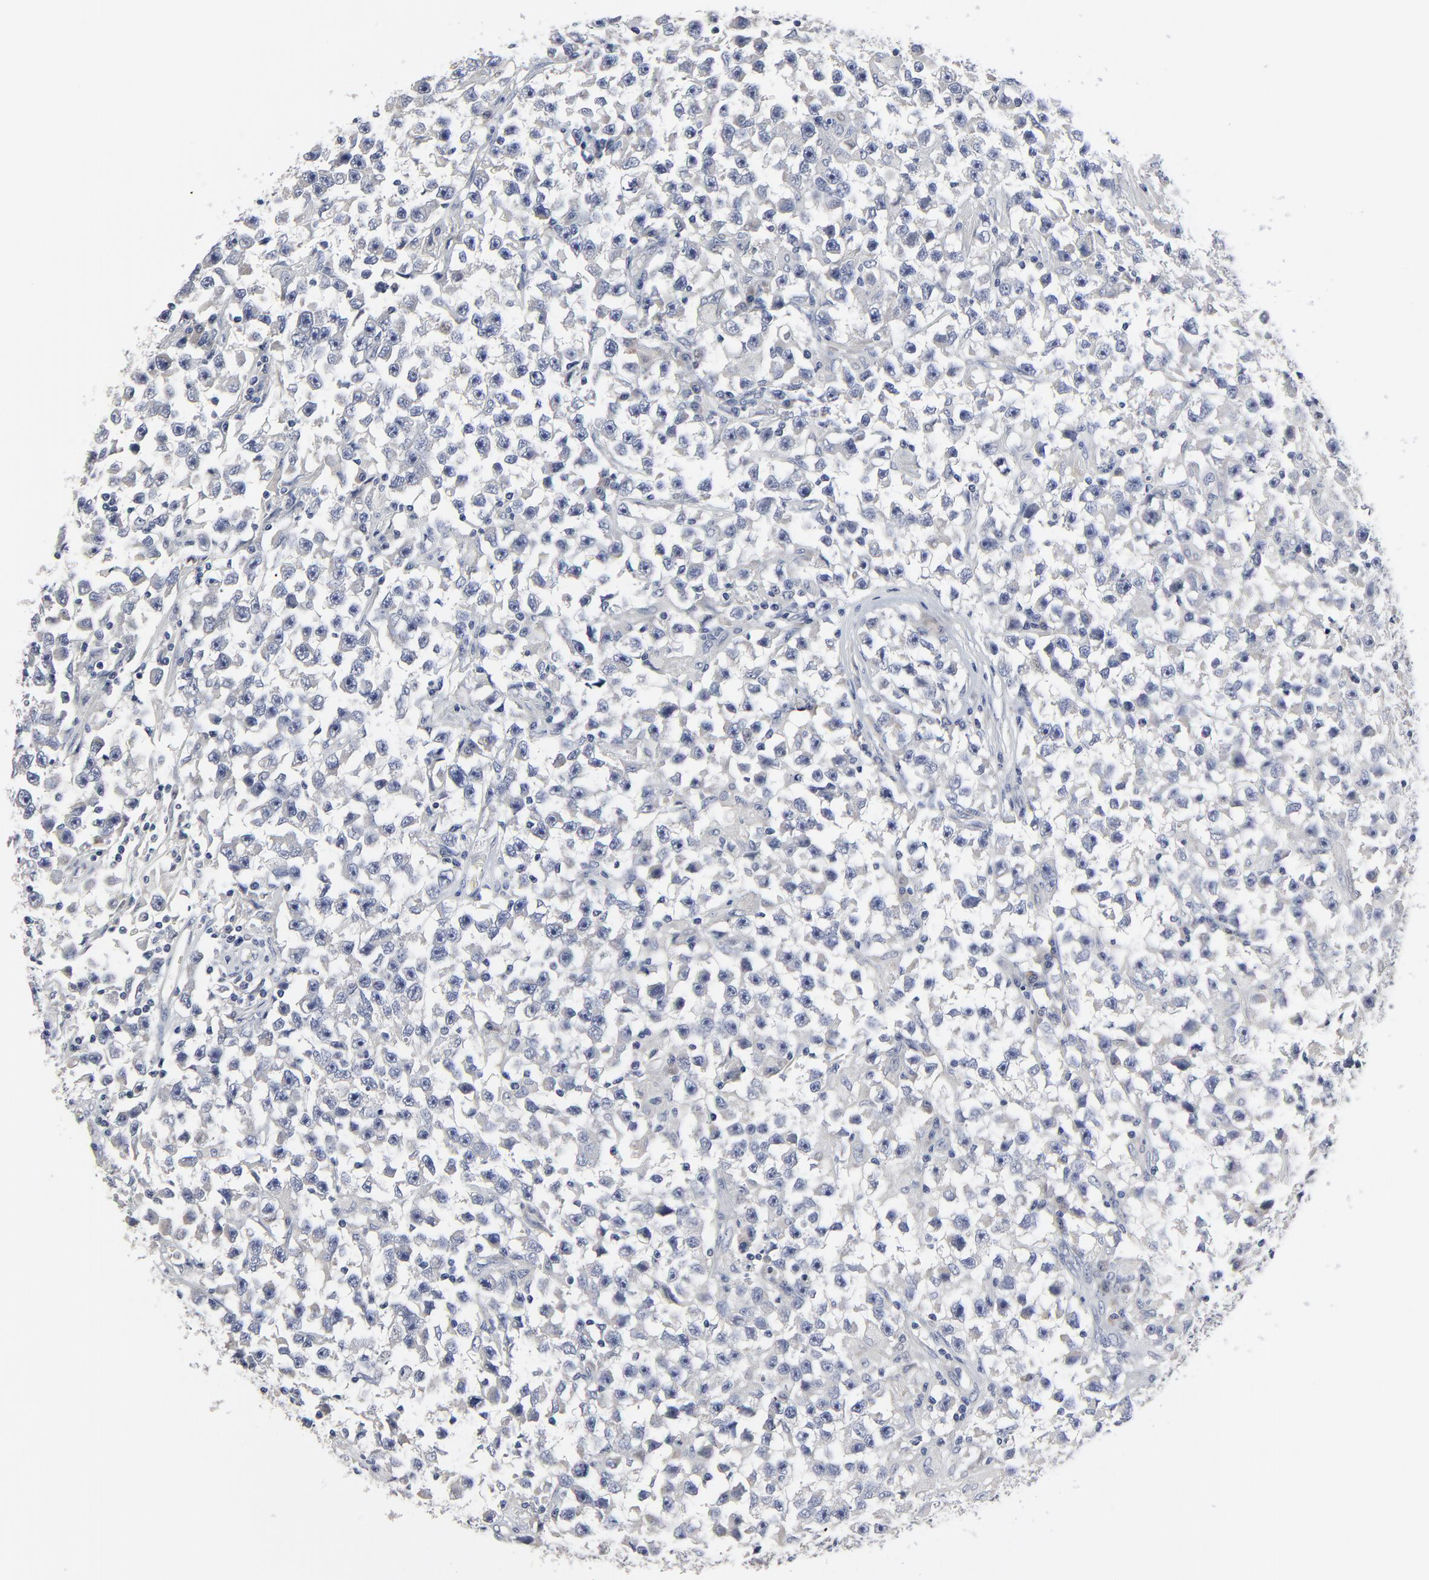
{"staining": {"intensity": "negative", "quantity": "none", "location": "none"}, "tissue": "testis cancer", "cell_type": "Tumor cells", "image_type": "cancer", "snomed": [{"axis": "morphology", "description": "Seminoma, NOS"}, {"axis": "topography", "description": "Testis"}], "caption": "IHC histopathology image of neoplastic tissue: testis seminoma stained with DAB reveals no significant protein expression in tumor cells.", "gene": "DHRSX", "patient": {"sex": "male", "age": 33}}